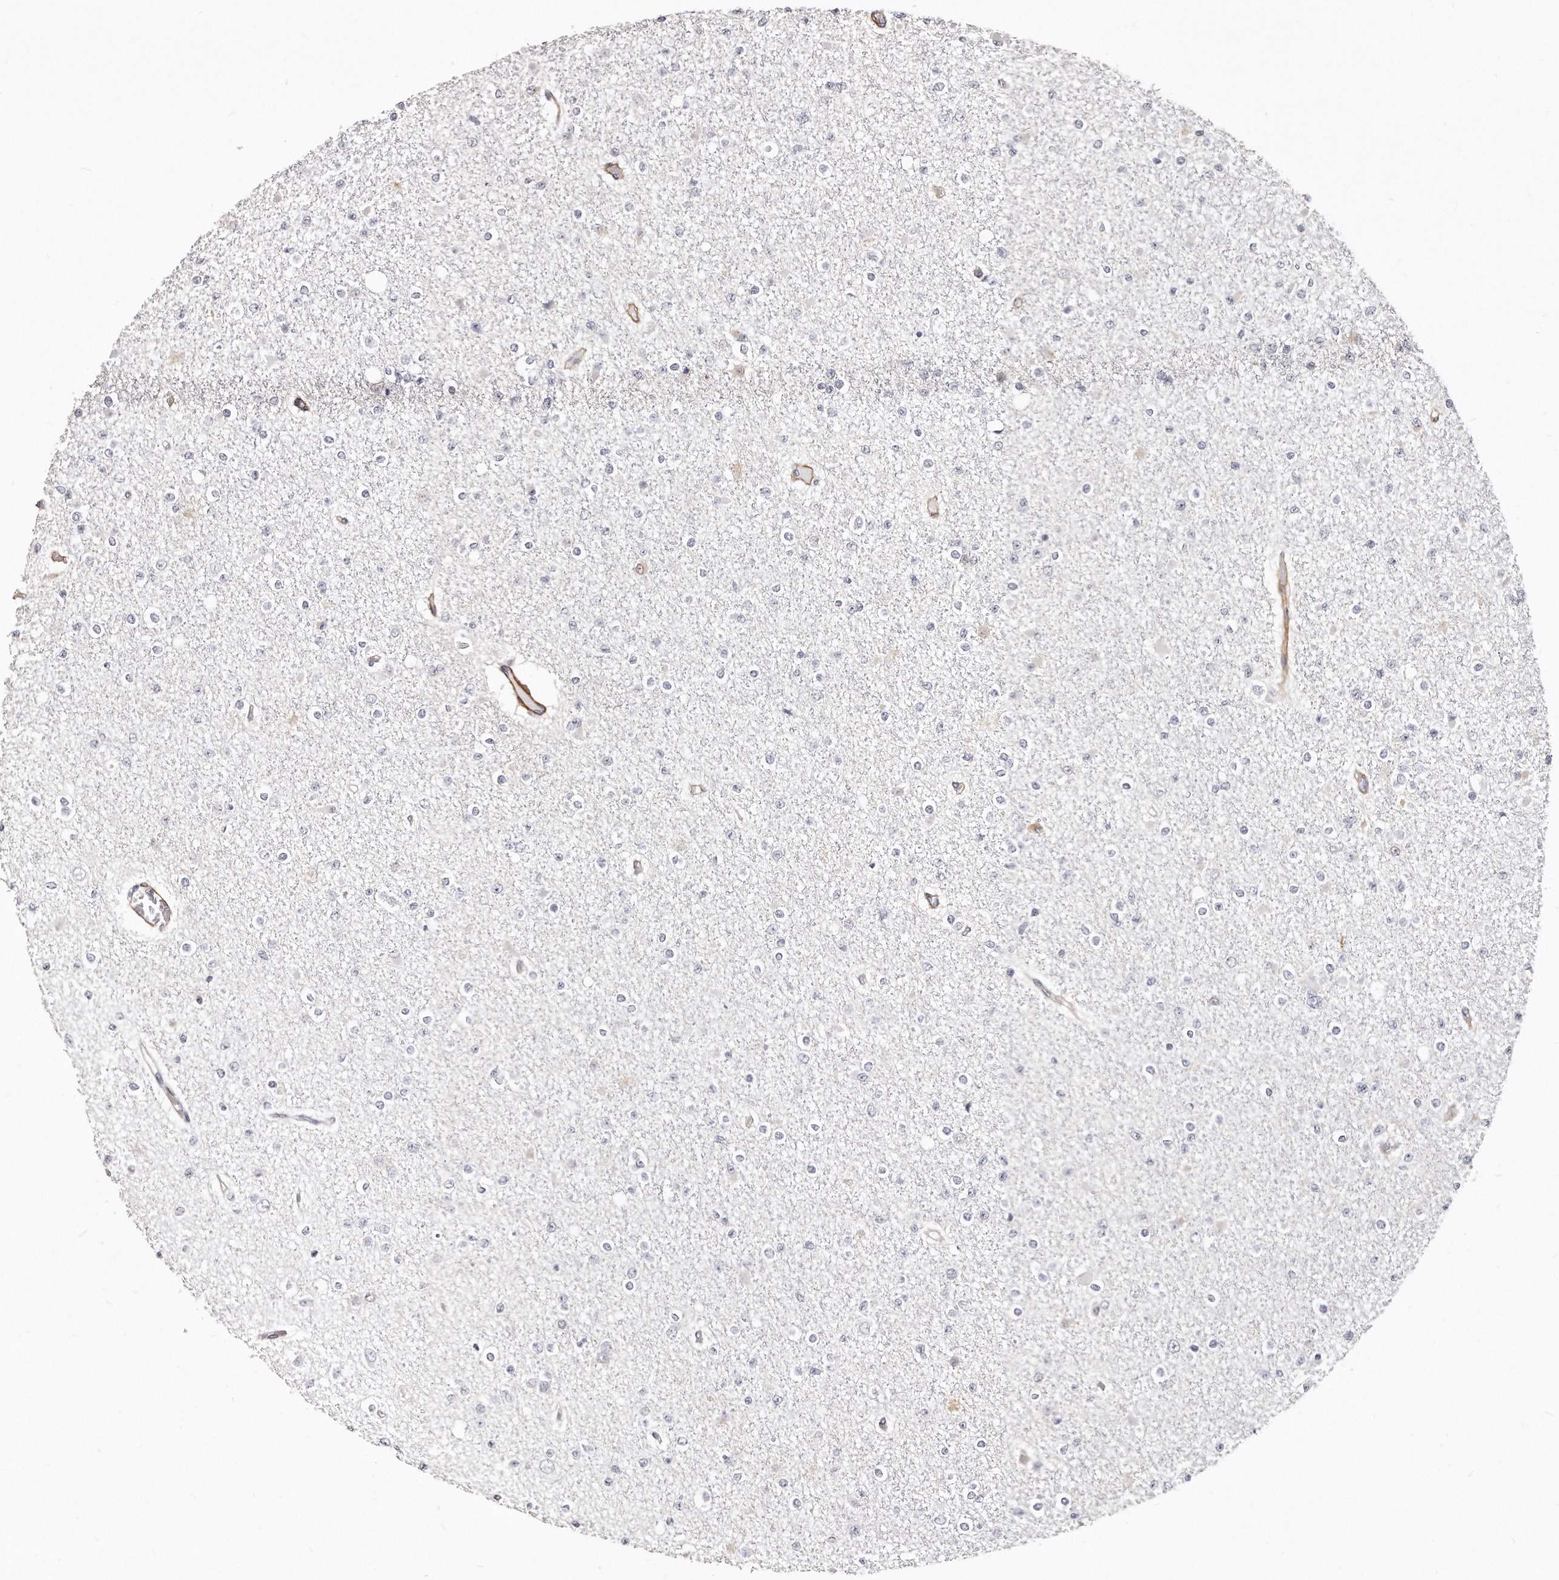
{"staining": {"intensity": "negative", "quantity": "none", "location": "none"}, "tissue": "glioma", "cell_type": "Tumor cells", "image_type": "cancer", "snomed": [{"axis": "morphology", "description": "Glioma, malignant, Low grade"}, {"axis": "topography", "description": "Brain"}], "caption": "The image reveals no significant staining in tumor cells of glioma.", "gene": "LMOD1", "patient": {"sex": "female", "age": 22}}